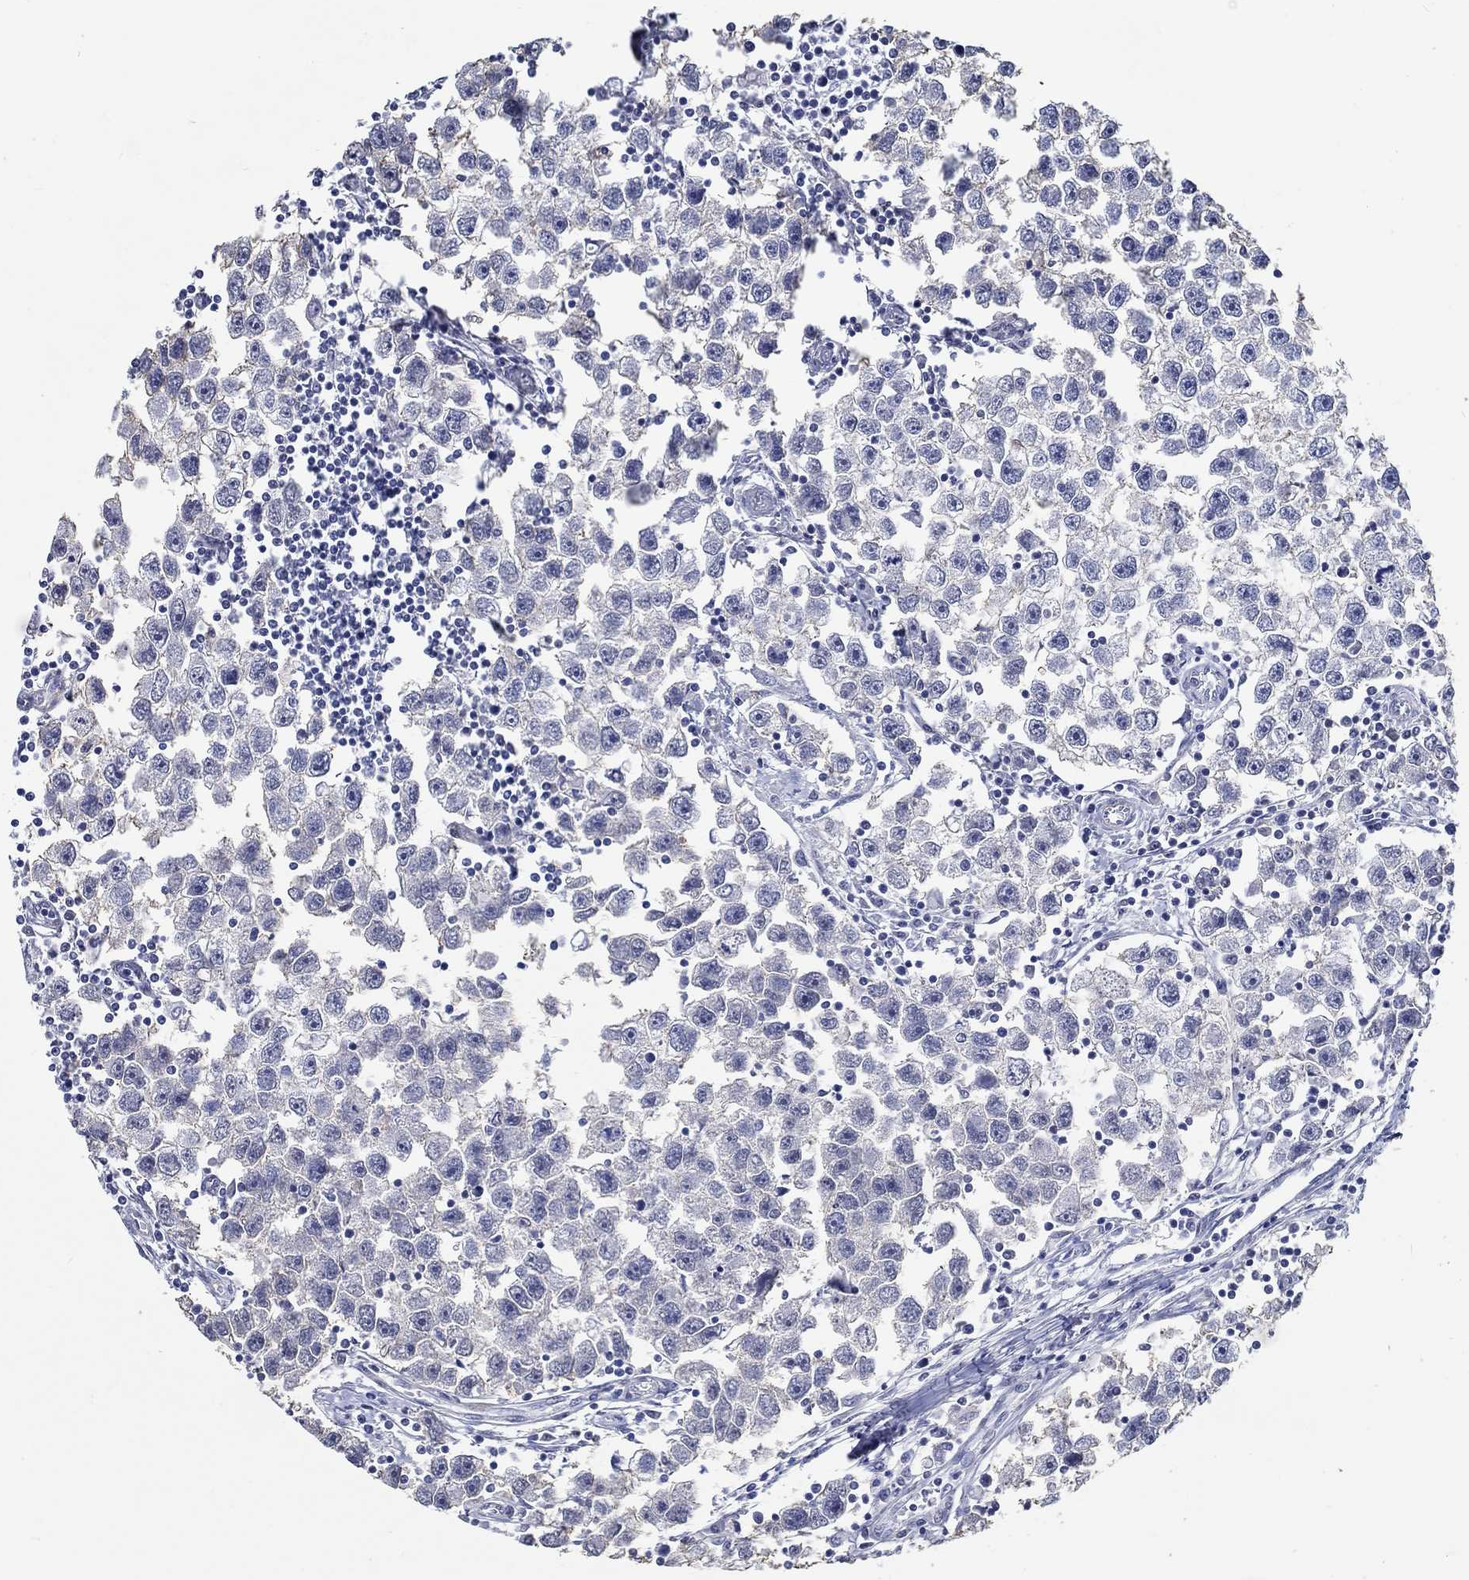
{"staining": {"intensity": "negative", "quantity": "none", "location": "none"}, "tissue": "testis cancer", "cell_type": "Tumor cells", "image_type": "cancer", "snomed": [{"axis": "morphology", "description": "Seminoma, NOS"}, {"axis": "topography", "description": "Testis"}], "caption": "DAB (3,3'-diaminobenzidine) immunohistochemical staining of testis seminoma reveals no significant positivity in tumor cells.", "gene": "PDE1B", "patient": {"sex": "male", "age": 30}}